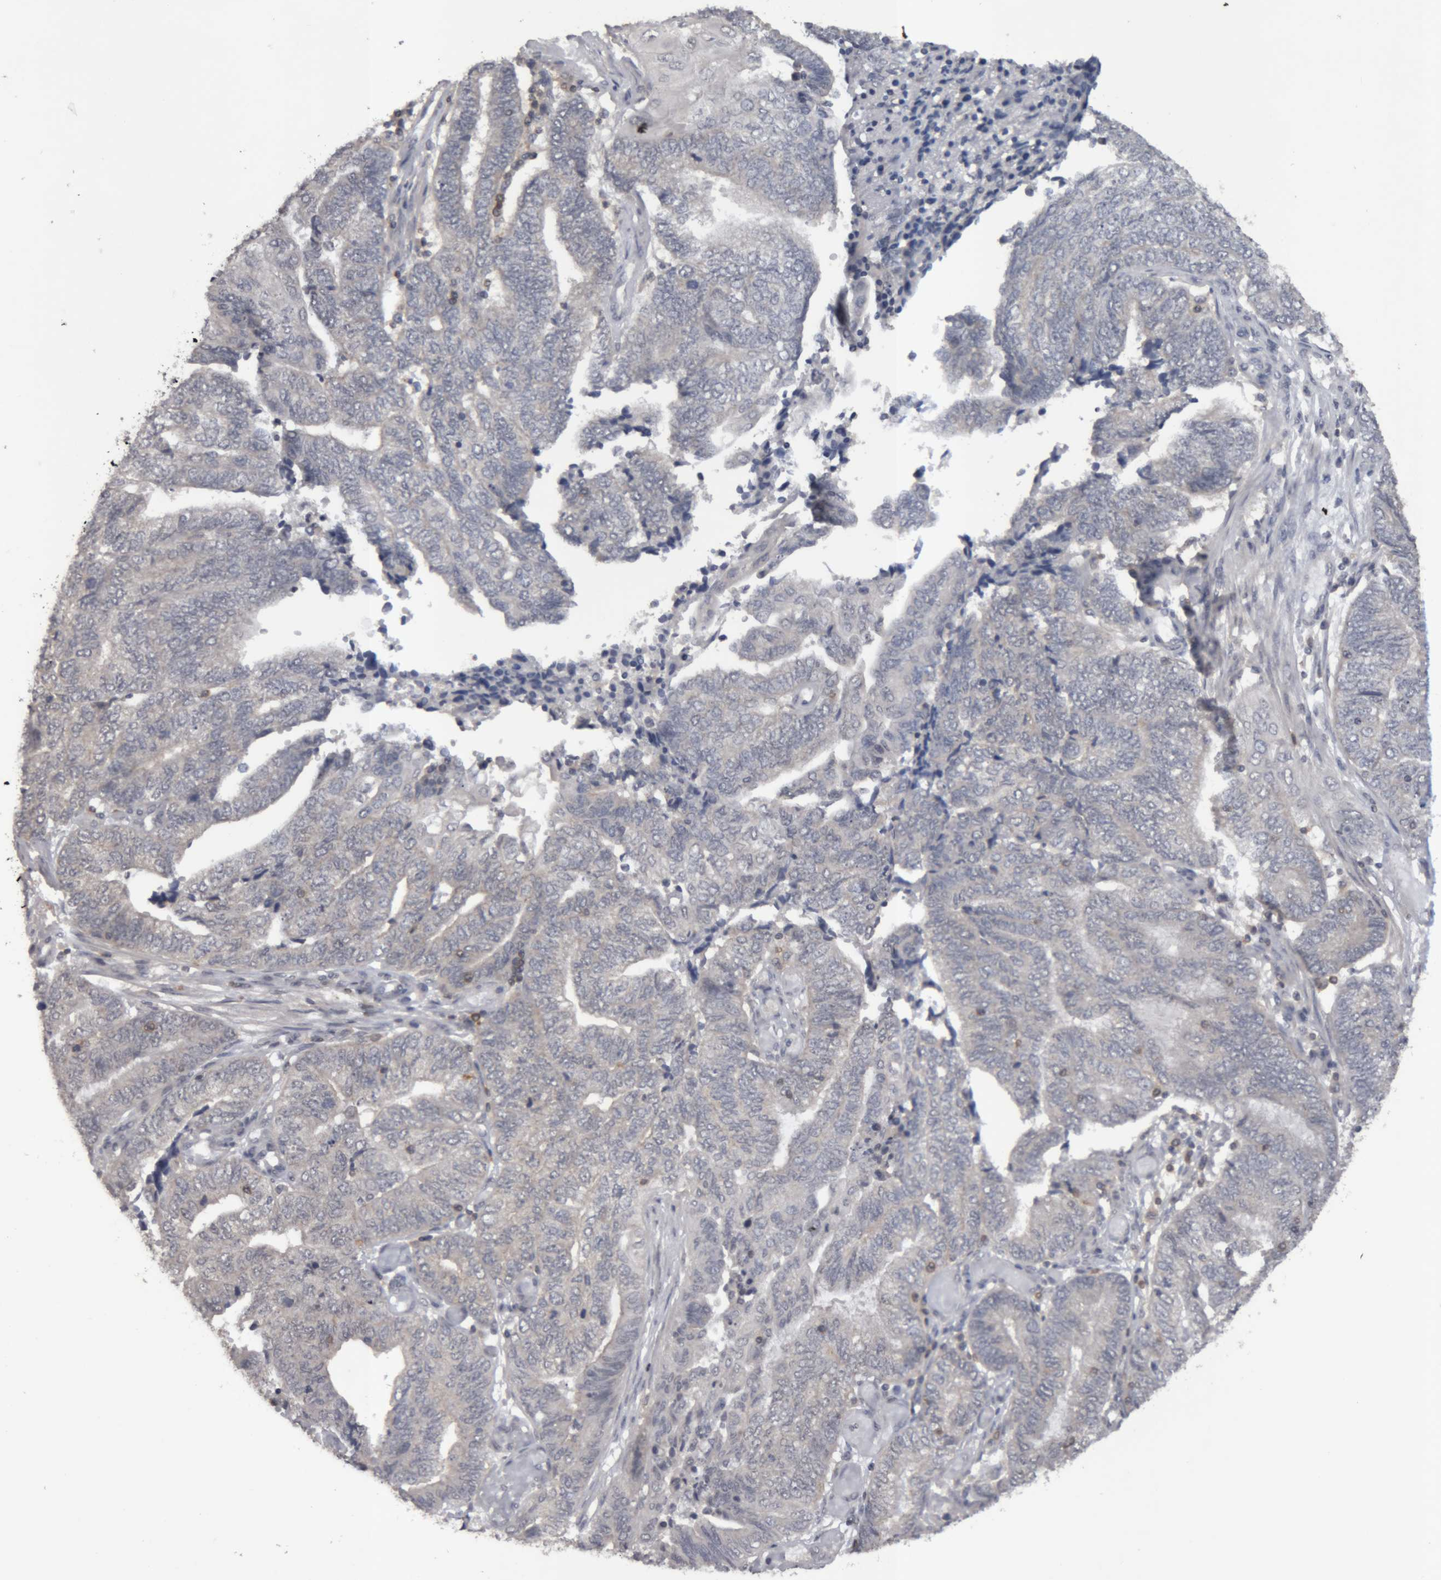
{"staining": {"intensity": "negative", "quantity": "none", "location": "none"}, "tissue": "endometrial cancer", "cell_type": "Tumor cells", "image_type": "cancer", "snomed": [{"axis": "morphology", "description": "Adenocarcinoma, NOS"}, {"axis": "topography", "description": "Uterus"}, {"axis": "topography", "description": "Endometrium"}], "caption": "This is an immunohistochemistry image of endometrial adenocarcinoma. There is no staining in tumor cells.", "gene": "NFATC2", "patient": {"sex": "female", "age": 70}}